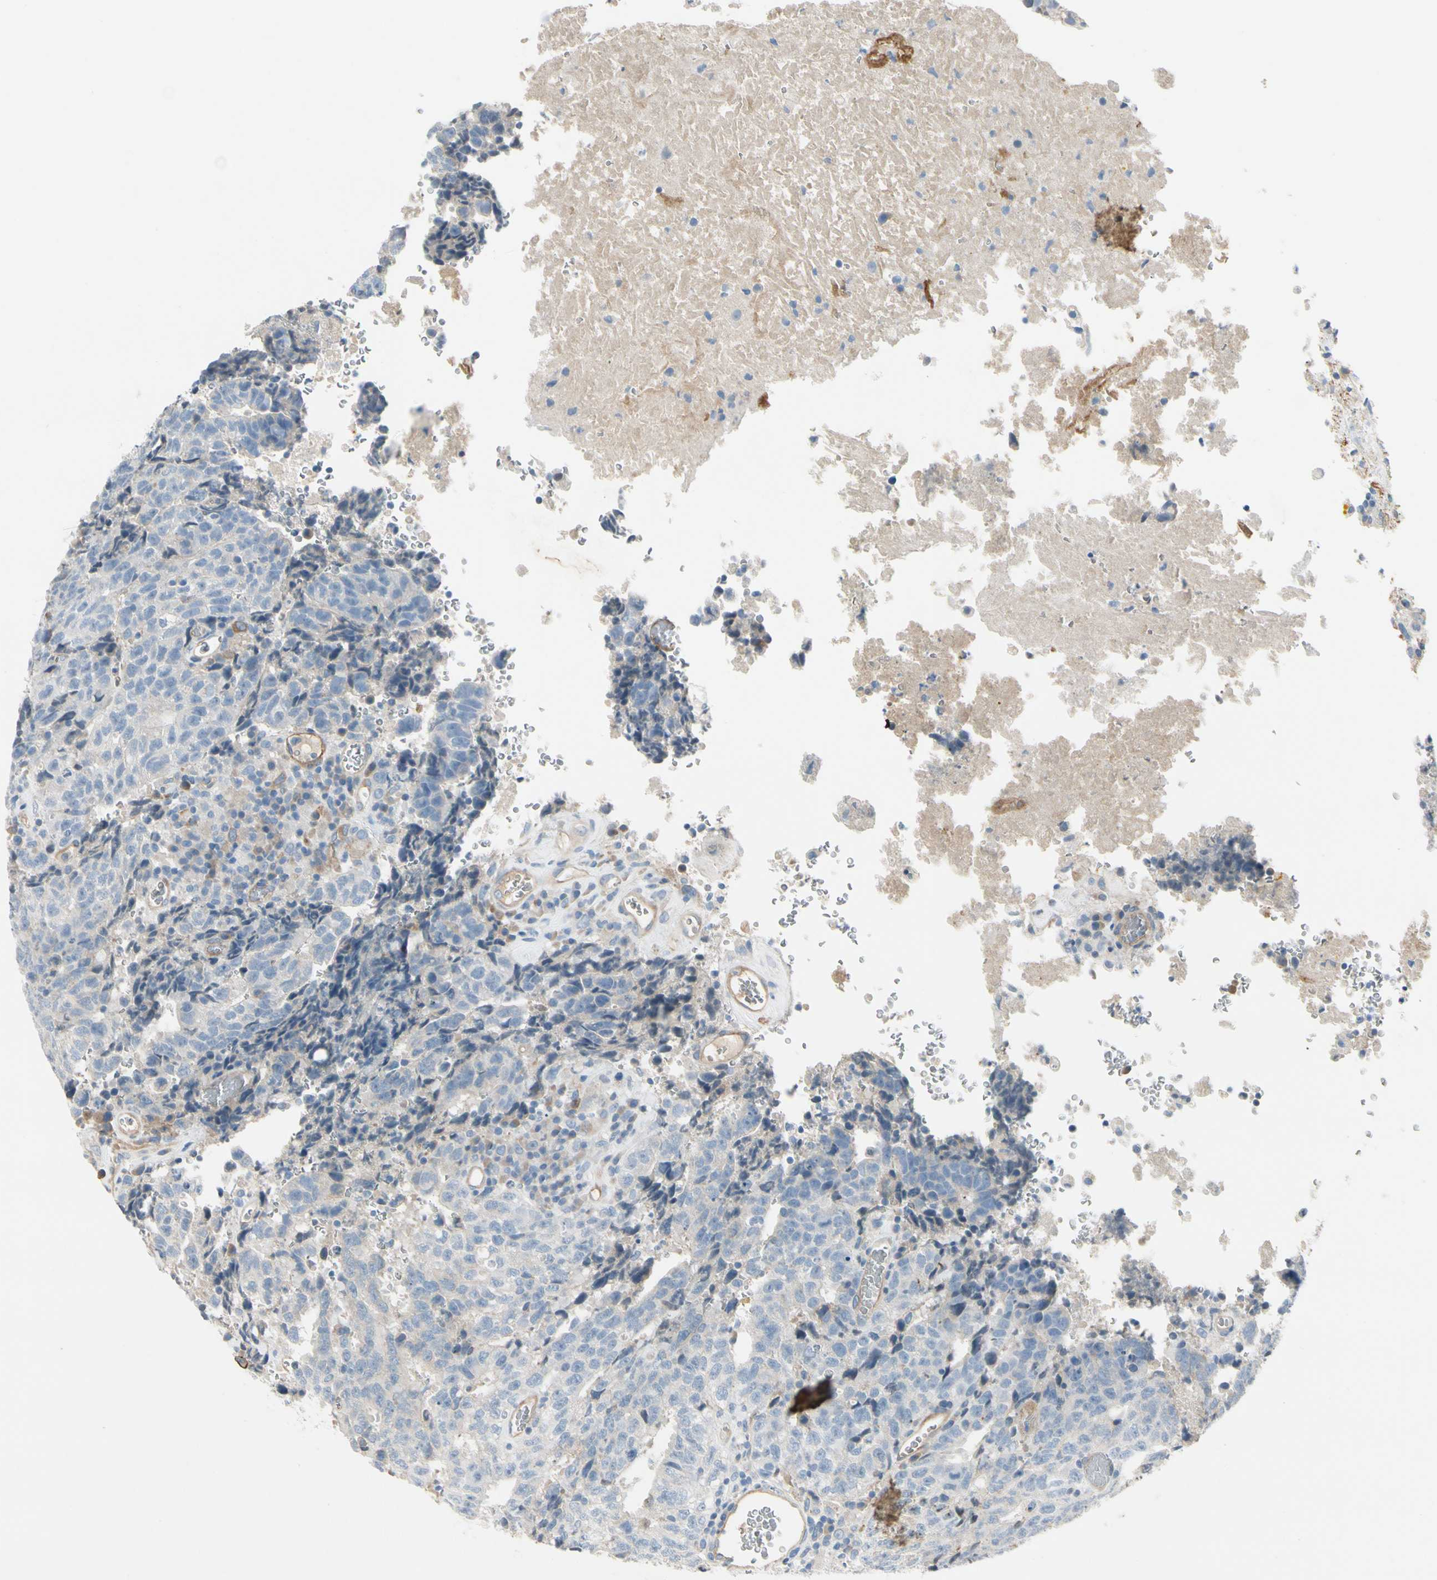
{"staining": {"intensity": "negative", "quantity": "none", "location": "none"}, "tissue": "testis cancer", "cell_type": "Tumor cells", "image_type": "cancer", "snomed": [{"axis": "morphology", "description": "Necrosis, NOS"}, {"axis": "morphology", "description": "Carcinoma, Embryonal, NOS"}, {"axis": "topography", "description": "Testis"}], "caption": "IHC image of human testis embryonal carcinoma stained for a protein (brown), which demonstrates no positivity in tumor cells.", "gene": "ITGA3", "patient": {"sex": "male", "age": 19}}